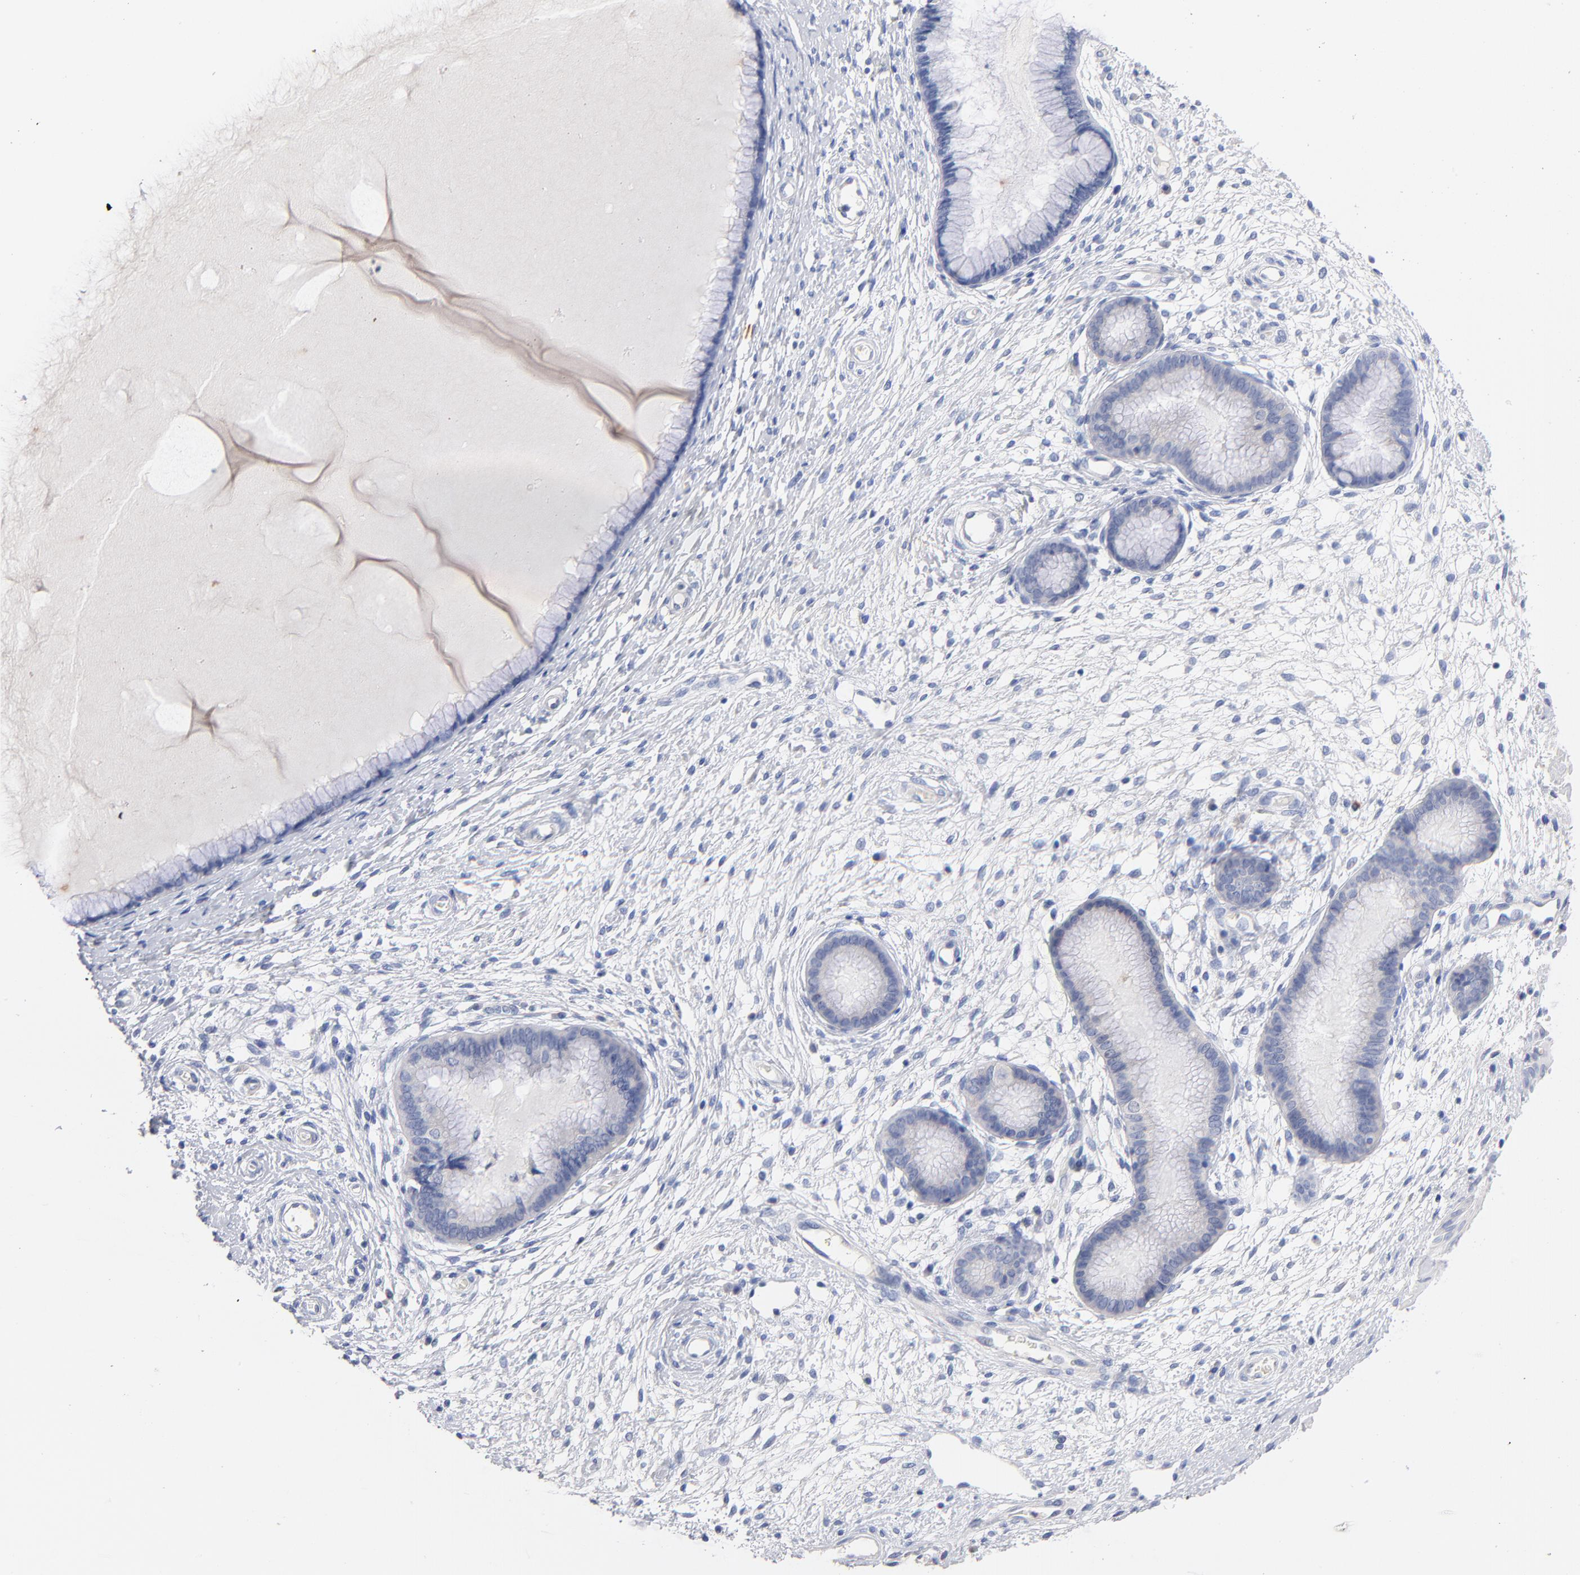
{"staining": {"intensity": "negative", "quantity": "none", "location": "none"}, "tissue": "cervix", "cell_type": "Glandular cells", "image_type": "normal", "snomed": [{"axis": "morphology", "description": "Normal tissue, NOS"}, {"axis": "topography", "description": "Cervix"}], "caption": "This micrograph is of normal cervix stained with IHC to label a protein in brown with the nuclei are counter-stained blue. There is no expression in glandular cells. (DAB (3,3'-diaminobenzidine) IHC visualized using brightfield microscopy, high magnification).", "gene": "CPS1", "patient": {"sex": "female", "age": 55}}